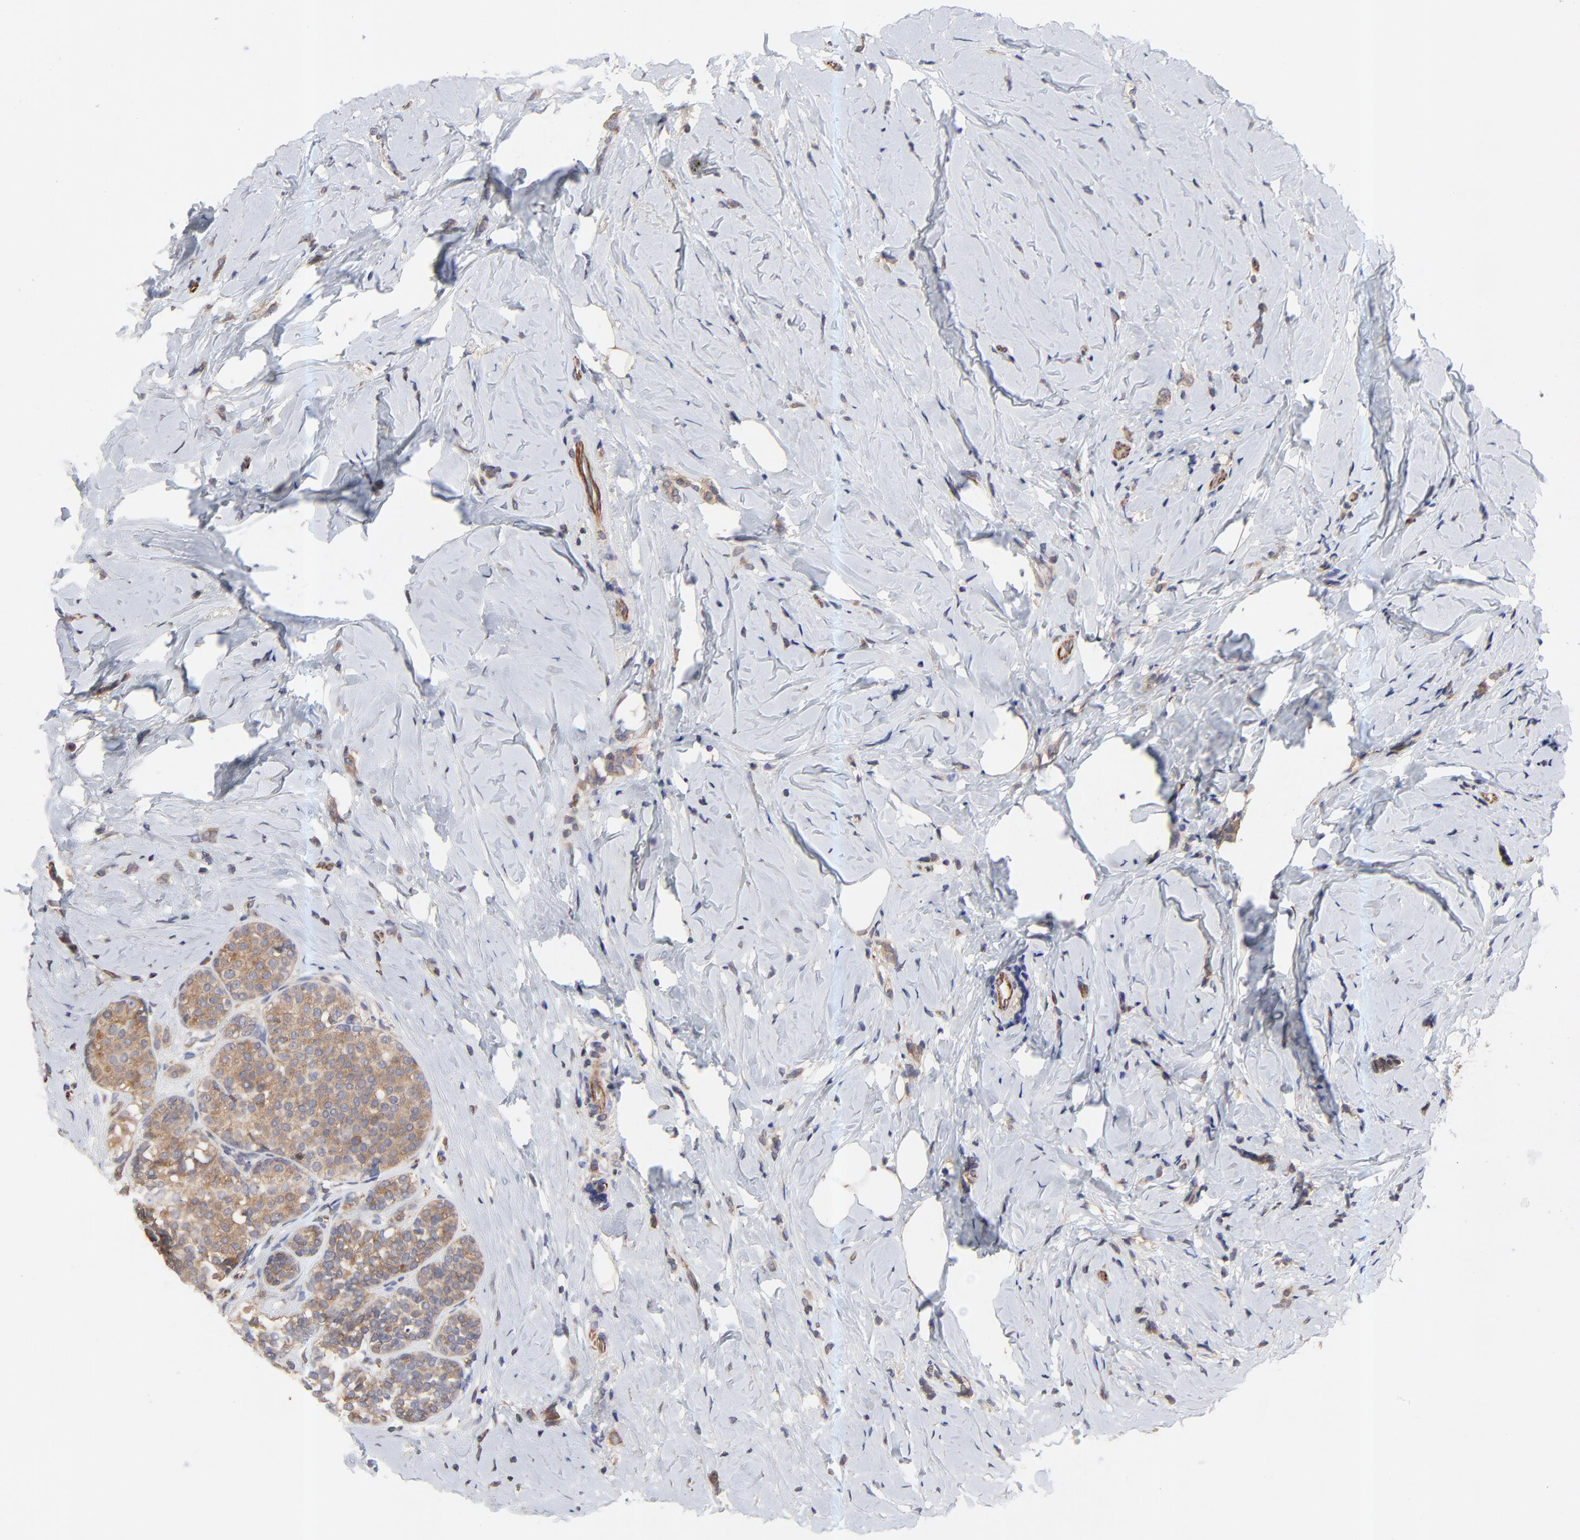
{"staining": {"intensity": "moderate", "quantity": ">75%", "location": "cytoplasmic/membranous"}, "tissue": "breast cancer", "cell_type": "Tumor cells", "image_type": "cancer", "snomed": [{"axis": "morphology", "description": "Lobular carcinoma"}, {"axis": "topography", "description": "Breast"}], "caption": "Protein expression analysis of human breast cancer reveals moderate cytoplasmic/membranous expression in approximately >75% of tumor cells. (IHC, brightfield microscopy, high magnification).", "gene": "RAB9A", "patient": {"sex": "female", "age": 64}}